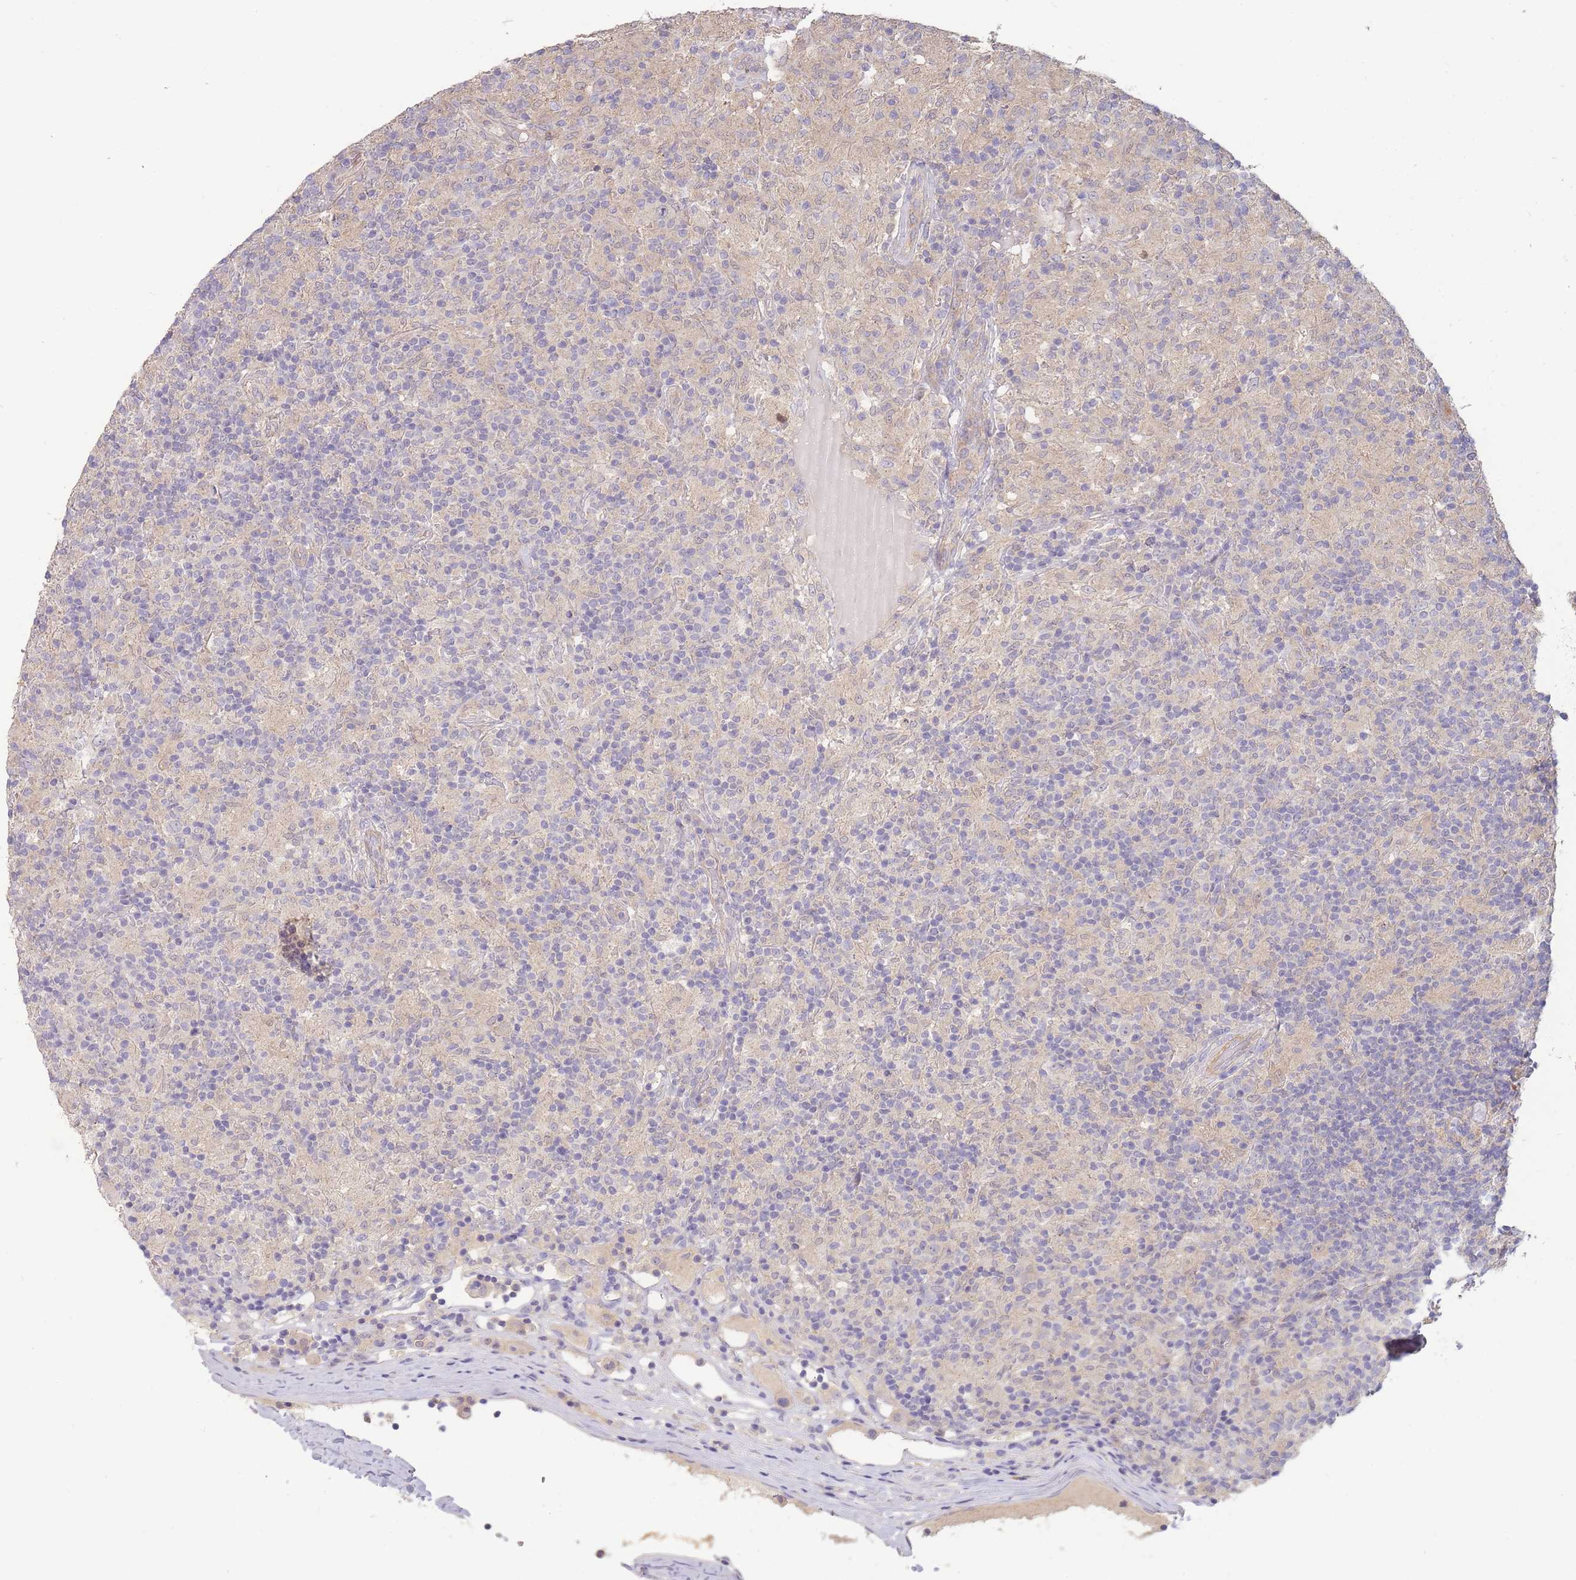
{"staining": {"intensity": "negative", "quantity": "none", "location": "none"}, "tissue": "lymphoma", "cell_type": "Tumor cells", "image_type": "cancer", "snomed": [{"axis": "morphology", "description": "Hodgkin's disease, NOS"}, {"axis": "topography", "description": "Lymph node"}], "caption": "There is no significant expression in tumor cells of lymphoma.", "gene": "NDUFAF5", "patient": {"sex": "male", "age": 70}}